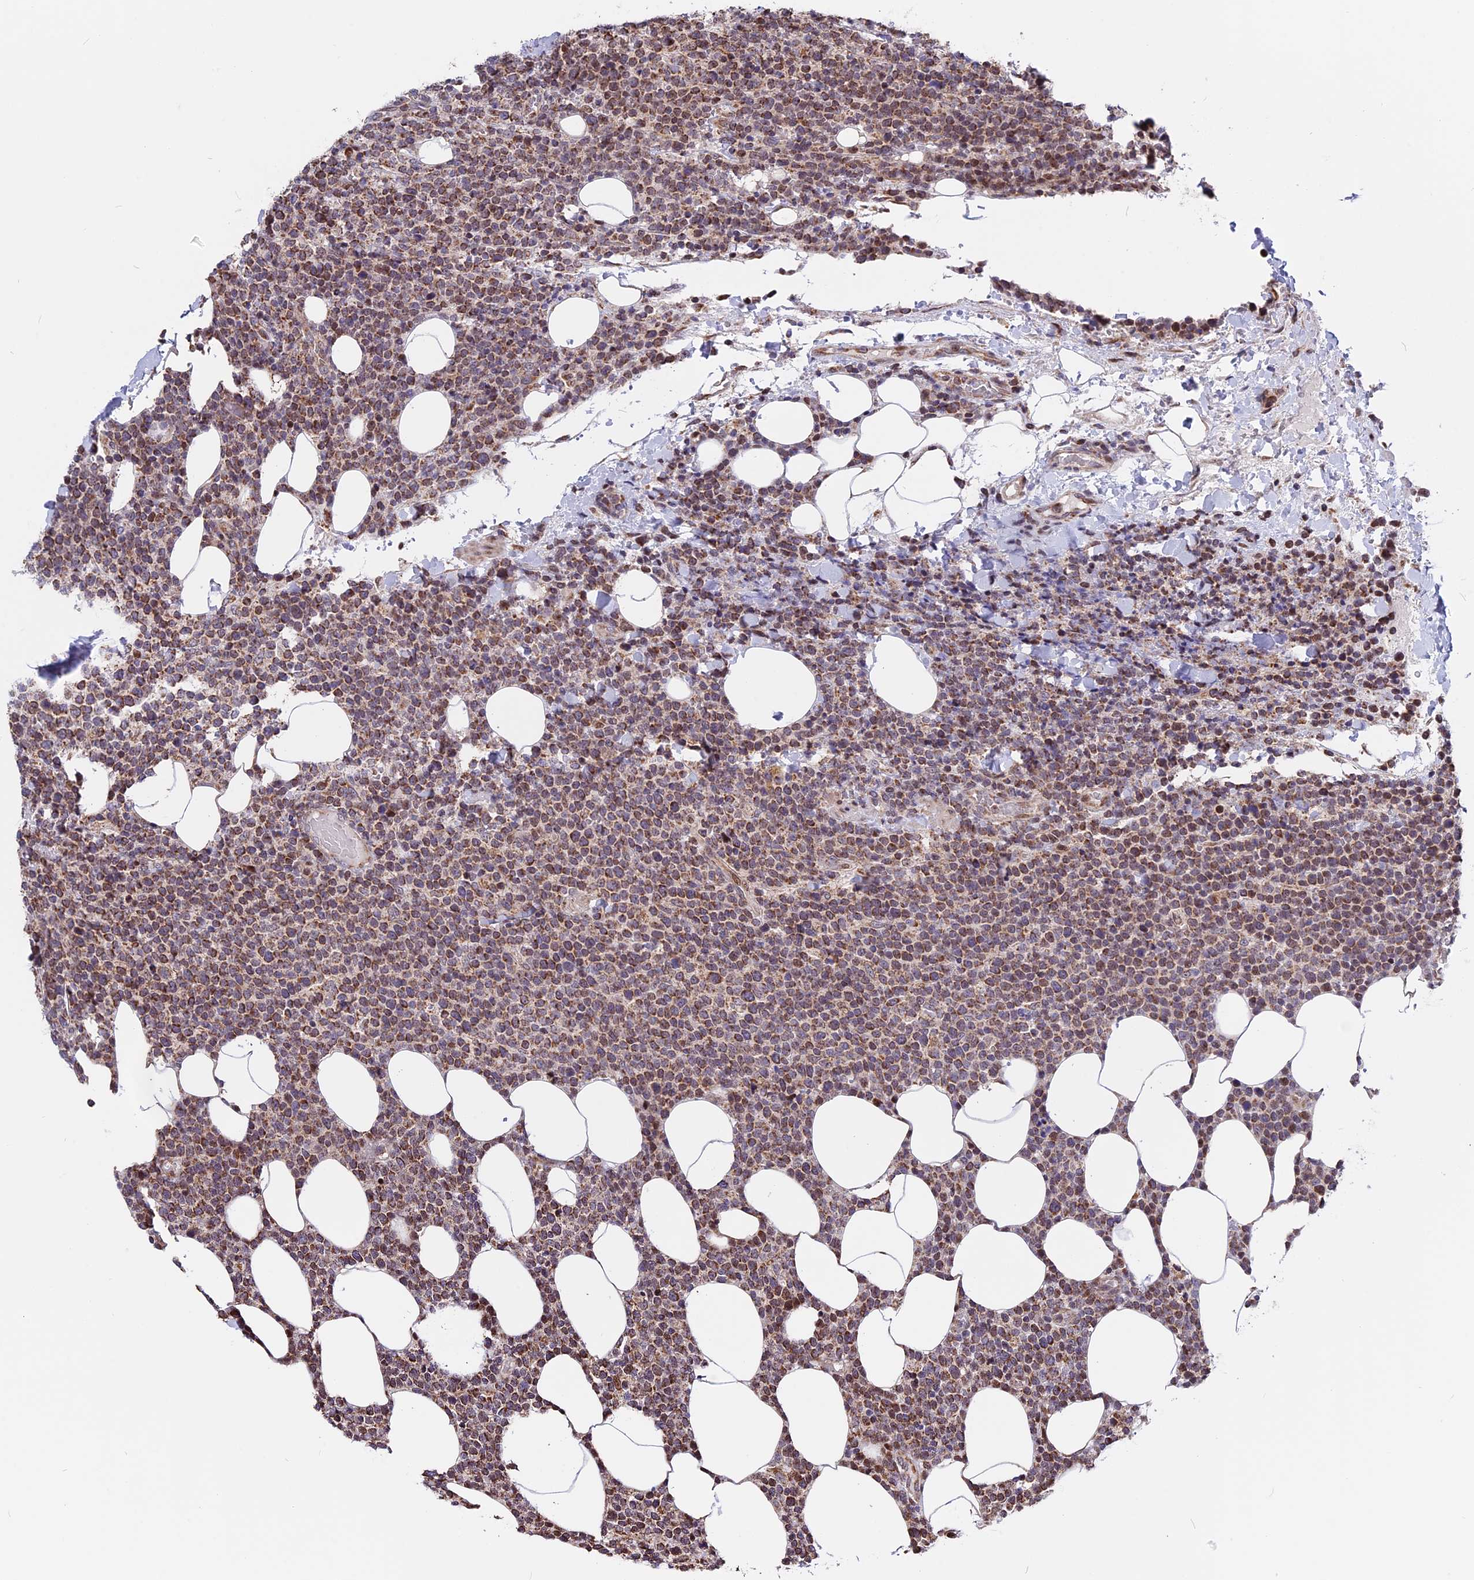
{"staining": {"intensity": "moderate", "quantity": ">75%", "location": "cytoplasmic/membranous"}, "tissue": "lymphoma", "cell_type": "Tumor cells", "image_type": "cancer", "snomed": [{"axis": "morphology", "description": "Malignant lymphoma, non-Hodgkin's type, High grade"}, {"axis": "topography", "description": "Lymph node"}], "caption": "Lymphoma stained with DAB IHC exhibits medium levels of moderate cytoplasmic/membranous positivity in approximately >75% of tumor cells.", "gene": "FAM174C", "patient": {"sex": "male", "age": 61}}